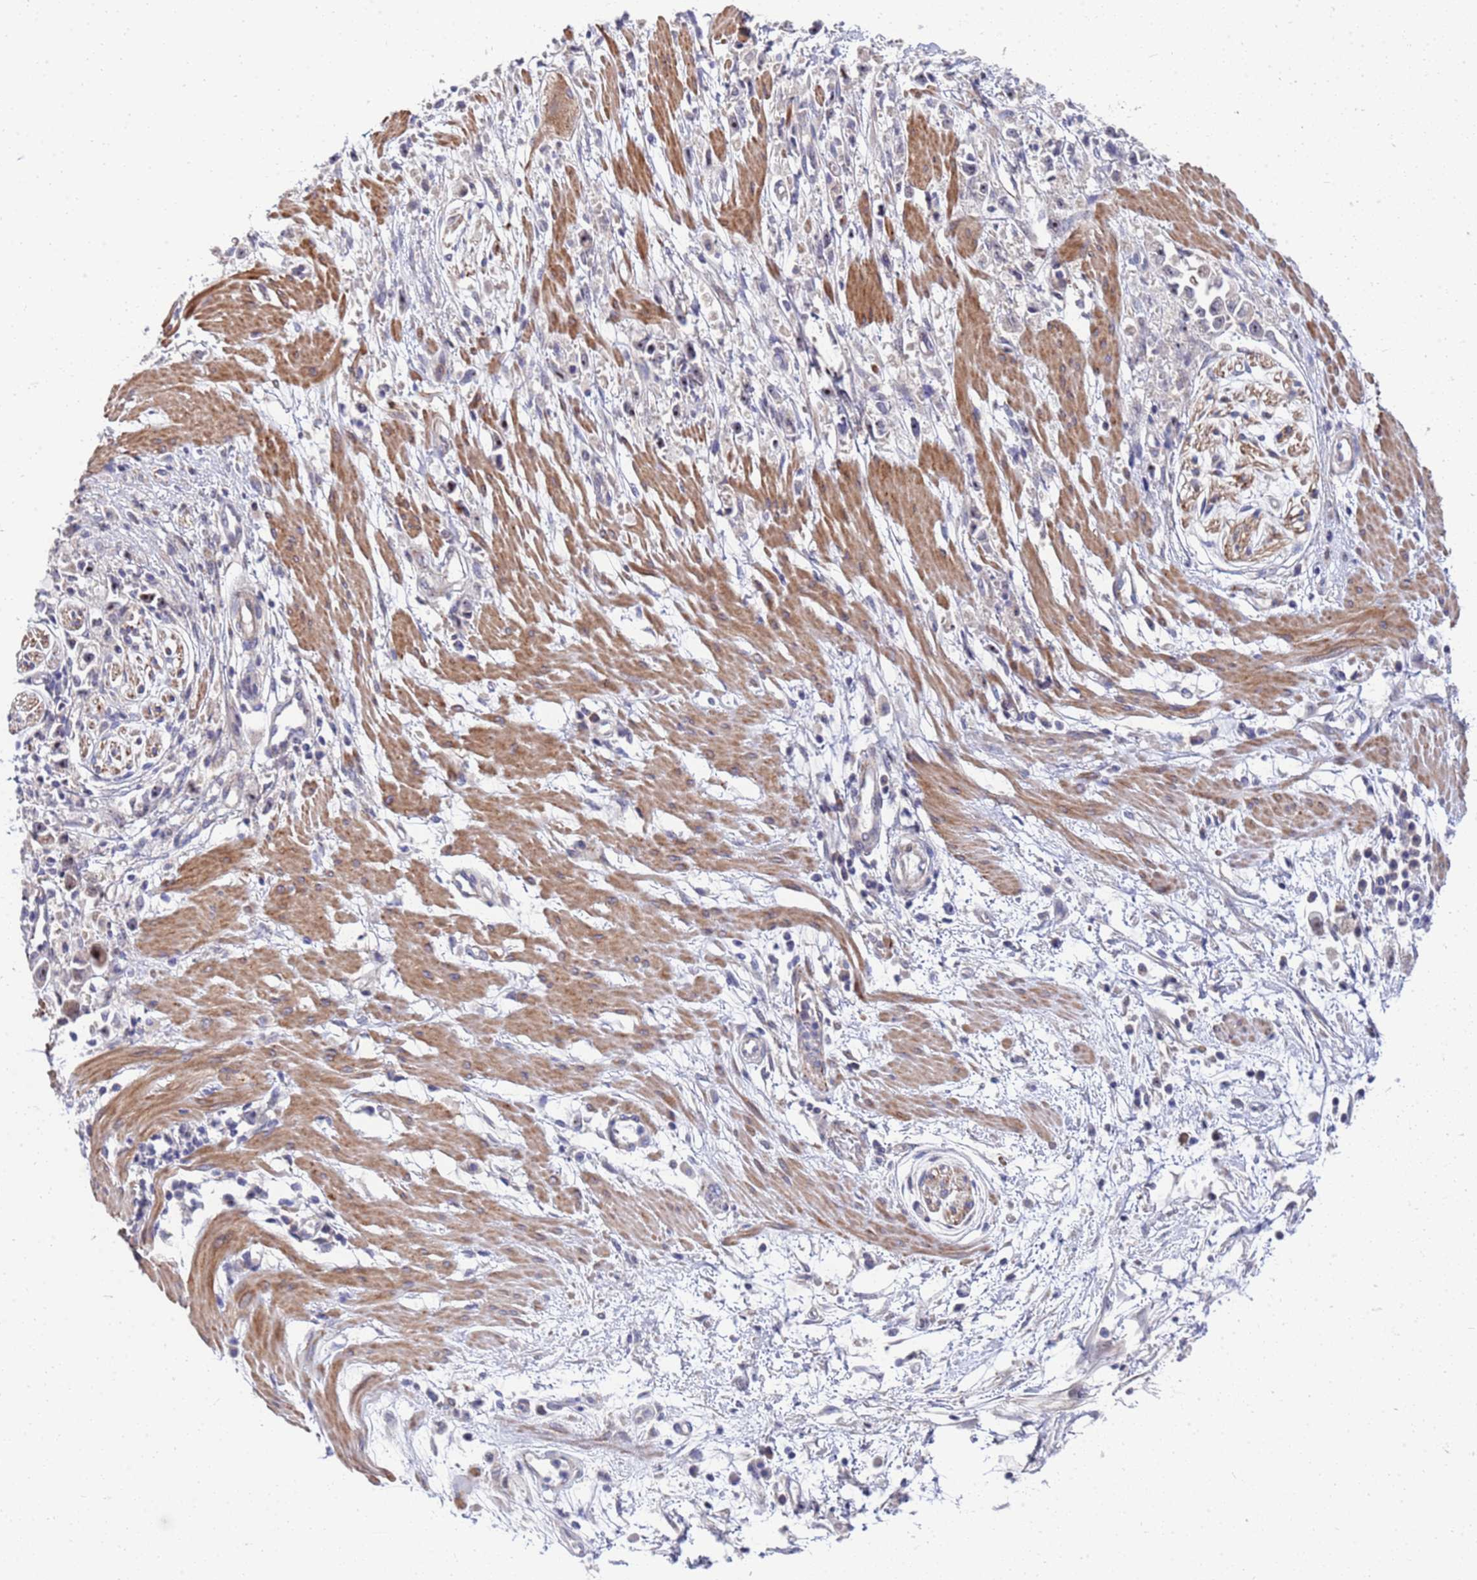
{"staining": {"intensity": "negative", "quantity": "none", "location": "none"}, "tissue": "stomach cancer", "cell_type": "Tumor cells", "image_type": "cancer", "snomed": [{"axis": "morphology", "description": "Adenocarcinoma, NOS"}, {"axis": "topography", "description": "Stomach"}], "caption": "IHC of stomach cancer shows no positivity in tumor cells. (Immunohistochemistry (ihc), brightfield microscopy, high magnification).", "gene": "ENOSF1", "patient": {"sex": "female", "age": 59}}